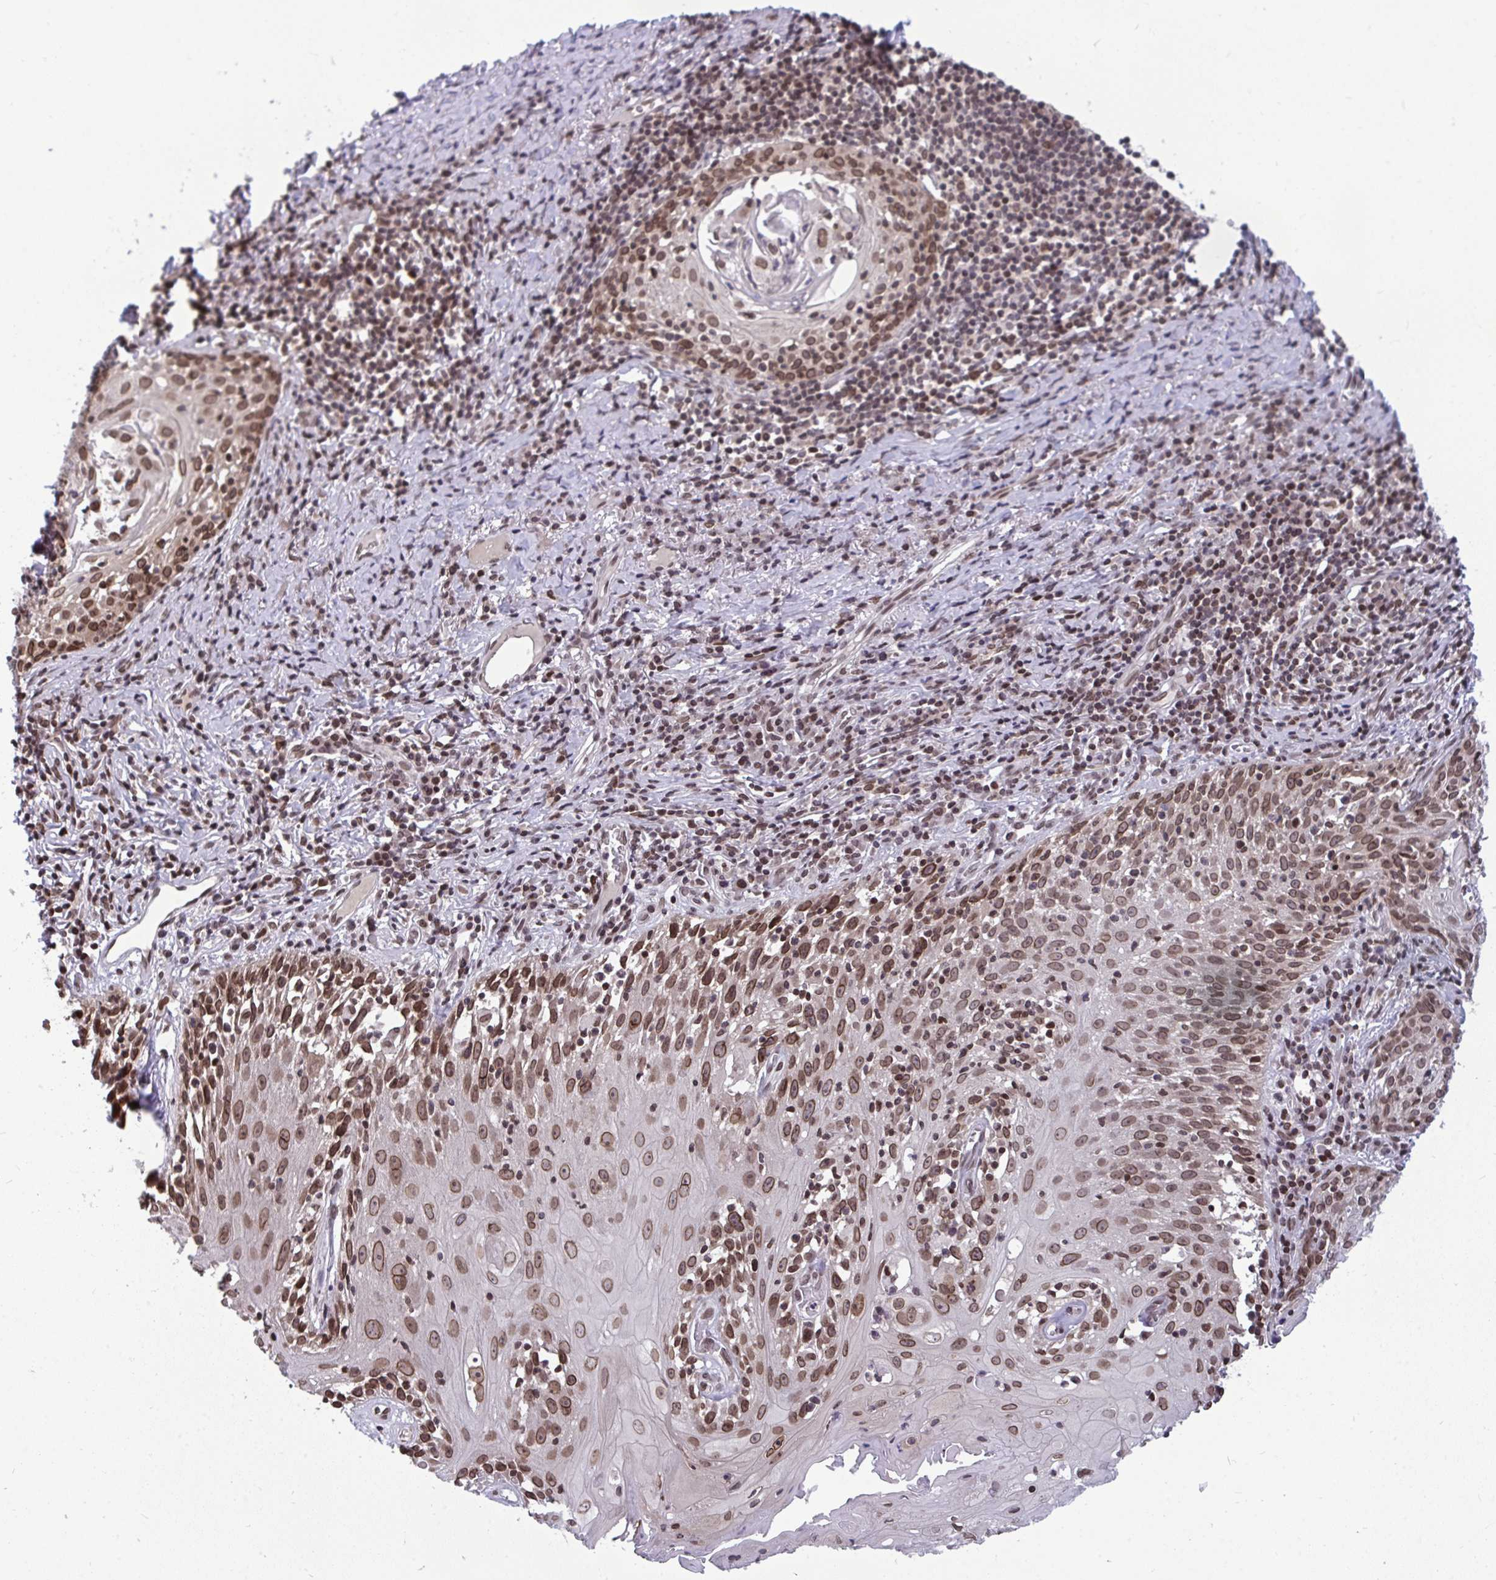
{"staining": {"intensity": "moderate", "quantity": ">75%", "location": "cytoplasmic/membranous,nuclear"}, "tissue": "skin cancer", "cell_type": "Tumor cells", "image_type": "cancer", "snomed": [{"axis": "morphology", "description": "Squamous cell carcinoma, NOS"}, {"axis": "topography", "description": "Skin"}, {"axis": "topography", "description": "Vulva"}], "caption": "A photomicrograph showing moderate cytoplasmic/membranous and nuclear expression in approximately >75% of tumor cells in skin cancer (squamous cell carcinoma), as visualized by brown immunohistochemical staining.", "gene": "JPT1", "patient": {"sex": "female", "age": 76}}